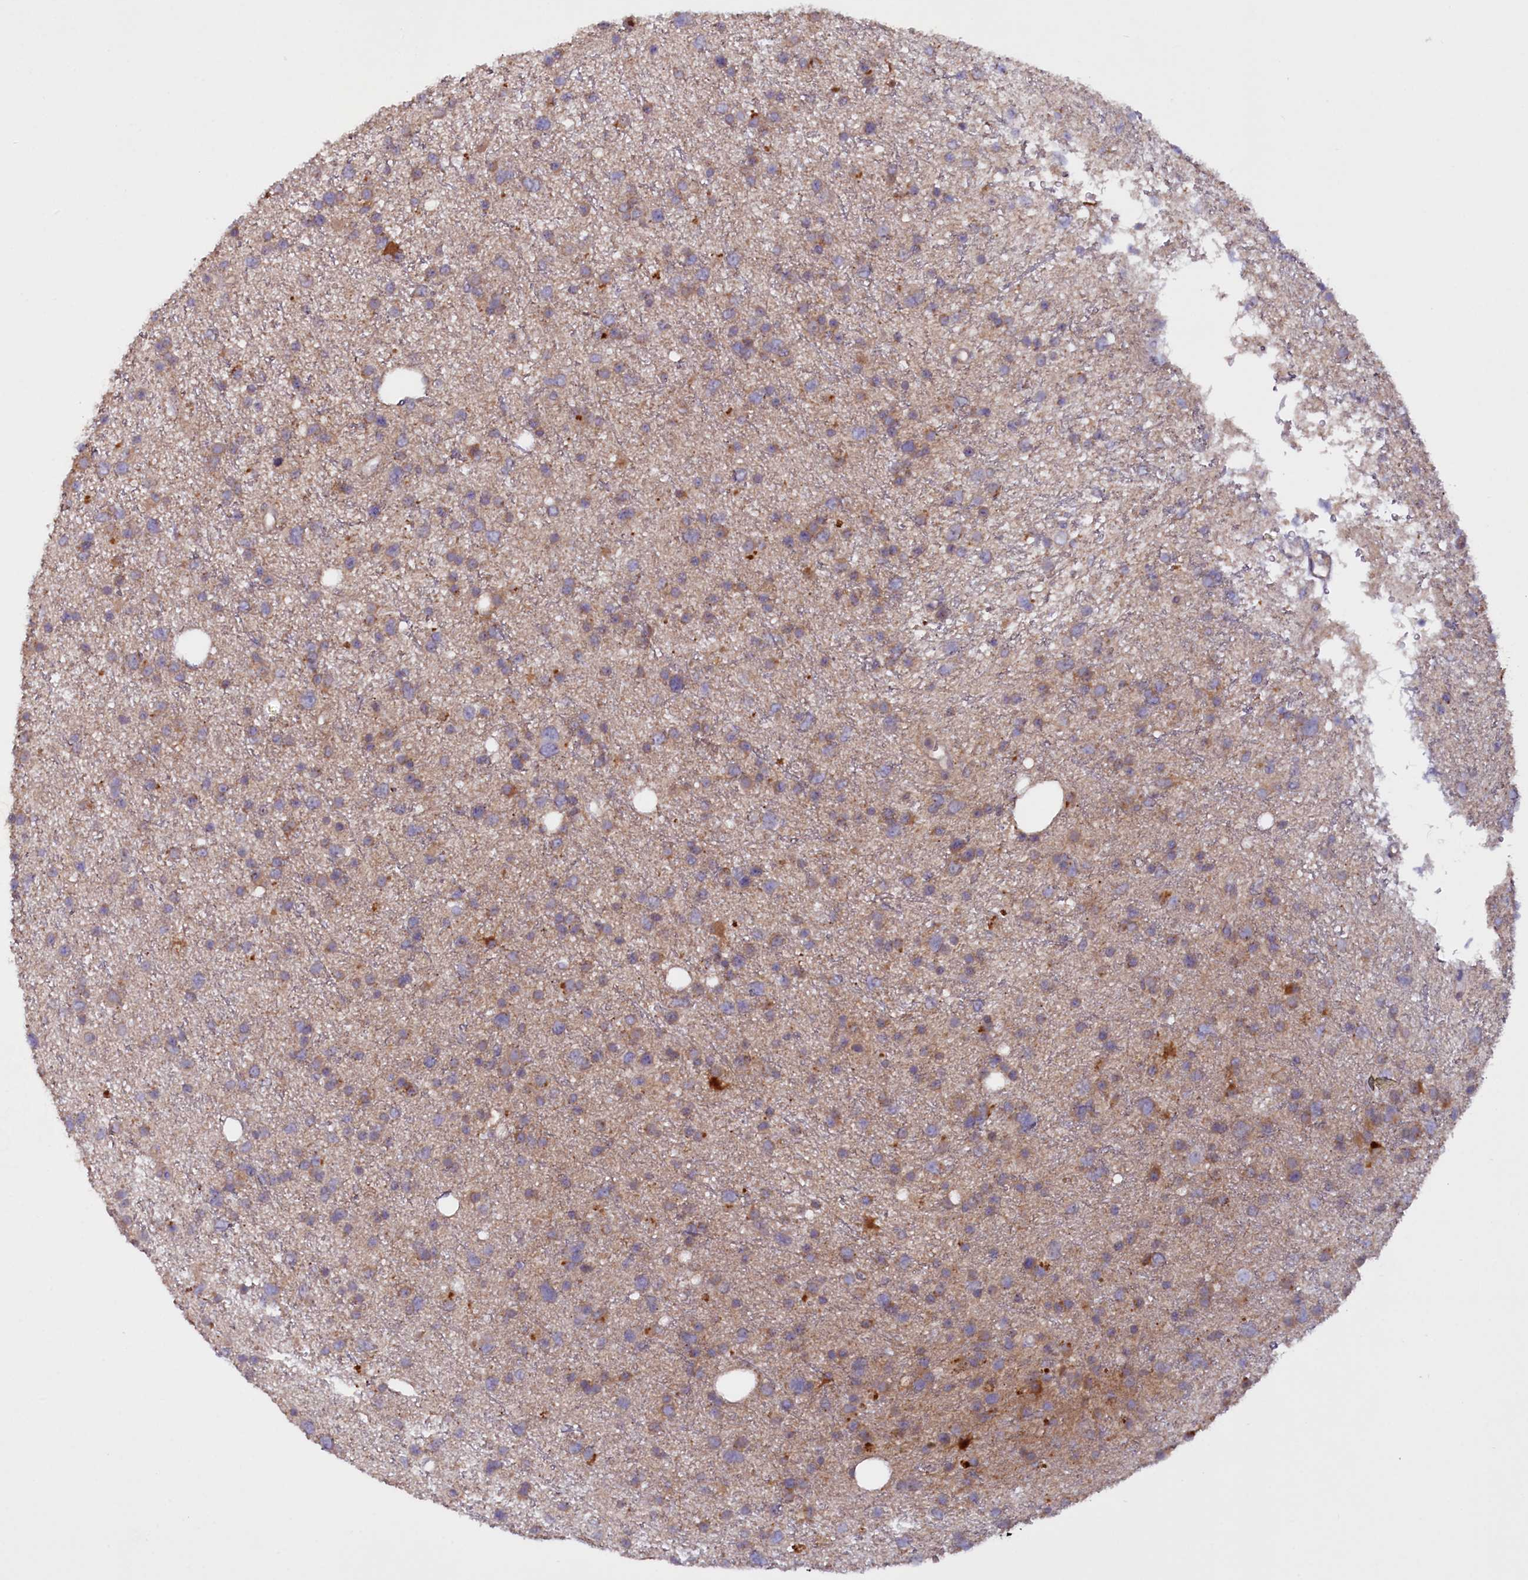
{"staining": {"intensity": "weak", "quantity": ">75%", "location": "cytoplasmic/membranous"}, "tissue": "glioma", "cell_type": "Tumor cells", "image_type": "cancer", "snomed": [{"axis": "morphology", "description": "Glioma, malignant, Low grade"}, {"axis": "topography", "description": "Cerebral cortex"}], "caption": "The immunohistochemical stain highlights weak cytoplasmic/membranous staining in tumor cells of malignant glioma (low-grade) tissue. The staining was performed using DAB to visualize the protein expression in brown, while the nuclei were stained in blue with hematoxylin (Magnification: 20x).", "gene": "ETFBKMT", "patient": {"sex": "female", "age": 39}}